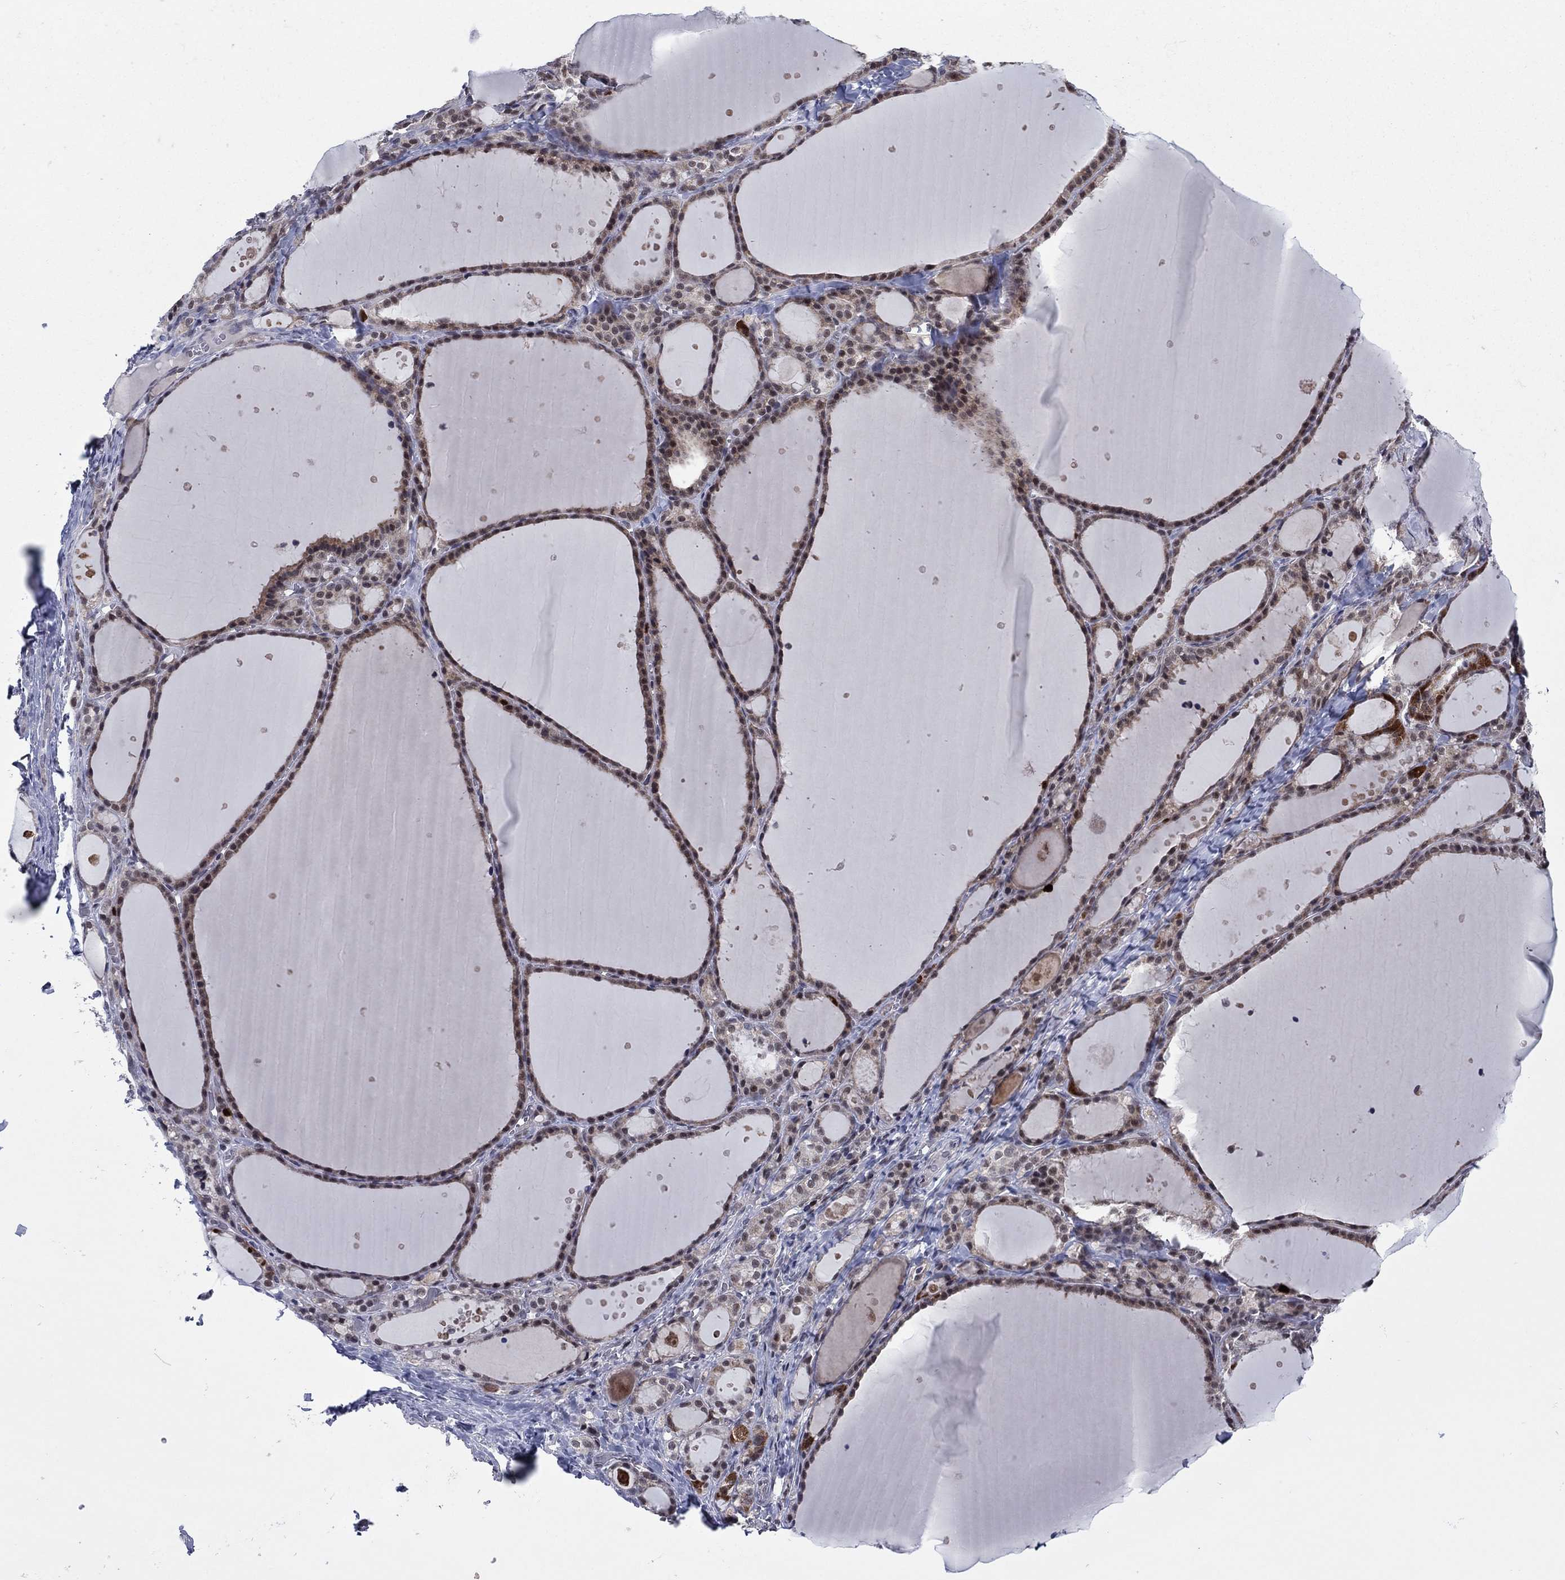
{"staining": {"intensity": "weak", "quantity": "25%-75%", "location": "cytoplasmic/membranous"}, "tissue": "thyroid gland", "cell_type": "Glandular cells", "image_type": "normal", "snomed": [{"axis": "morphology", "description": "Normal tissue, NOS"}, {"axis": "topography", "description": "Thyroid gland"}], "caption": "This histopathology image demonstrates IHC staining of normal thyroid gland, with low weak cytoplasmic/membranous positivity in approximately 25%-75% of glandular cells.", "gene": "CDCA5", "patient": {"sex": "male", "age": 68}}